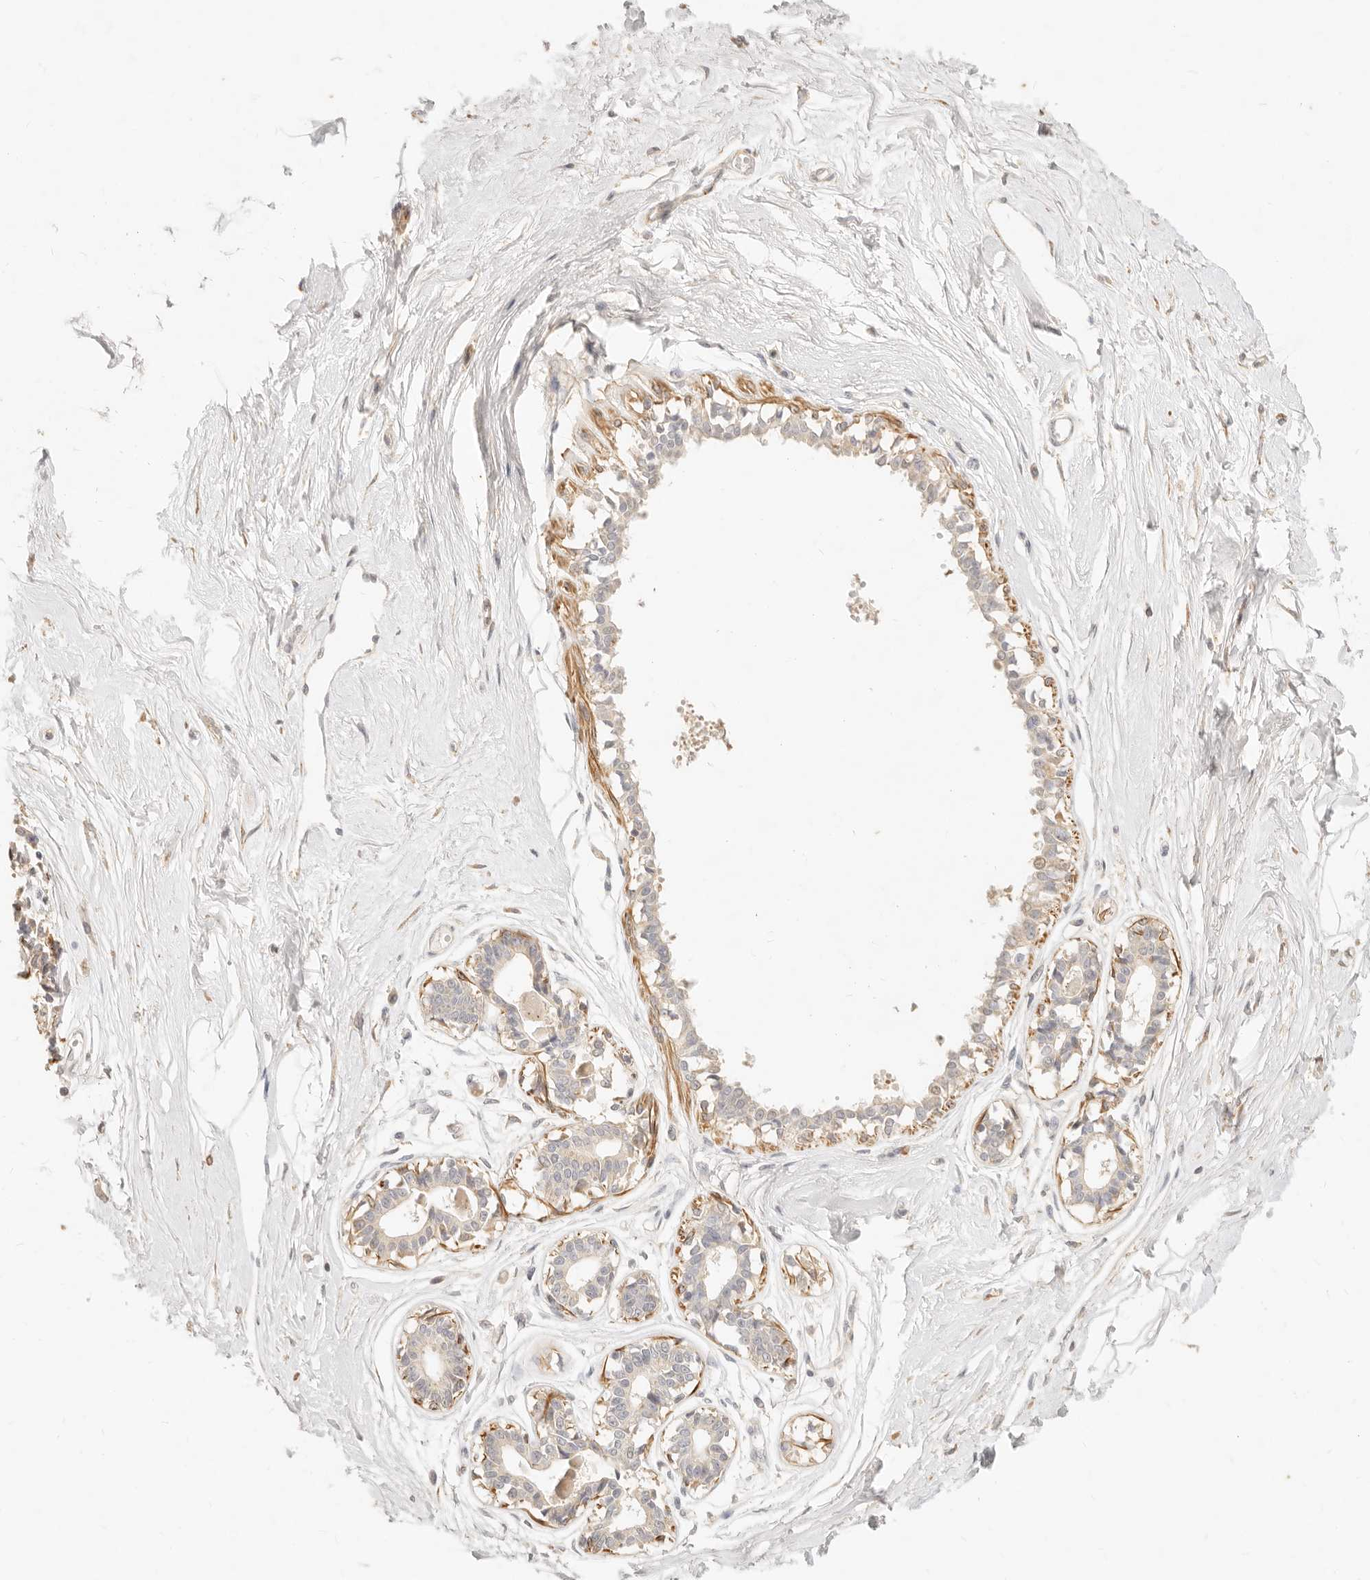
{"staining": {"intensity": "negative", "quantity": "none", "location": "none"}, "tissue": "breast", "cell_type": "Adipocytes", "image_type": "normal", "snomed": [{"axis": "morphology", "description": "Normal tissue, NOS"}, {"axis": "topography", "description": "Breast"}], "caption": "Adipocytes show no significant protein staining in unremarkable breast. Brightfield microscopy of IHC stained with DAB (brown) and hematoxylin (blue), captured at high magnification.", "gene": "RUBCNL", "patient": {"sex": "female", "age": 45}}